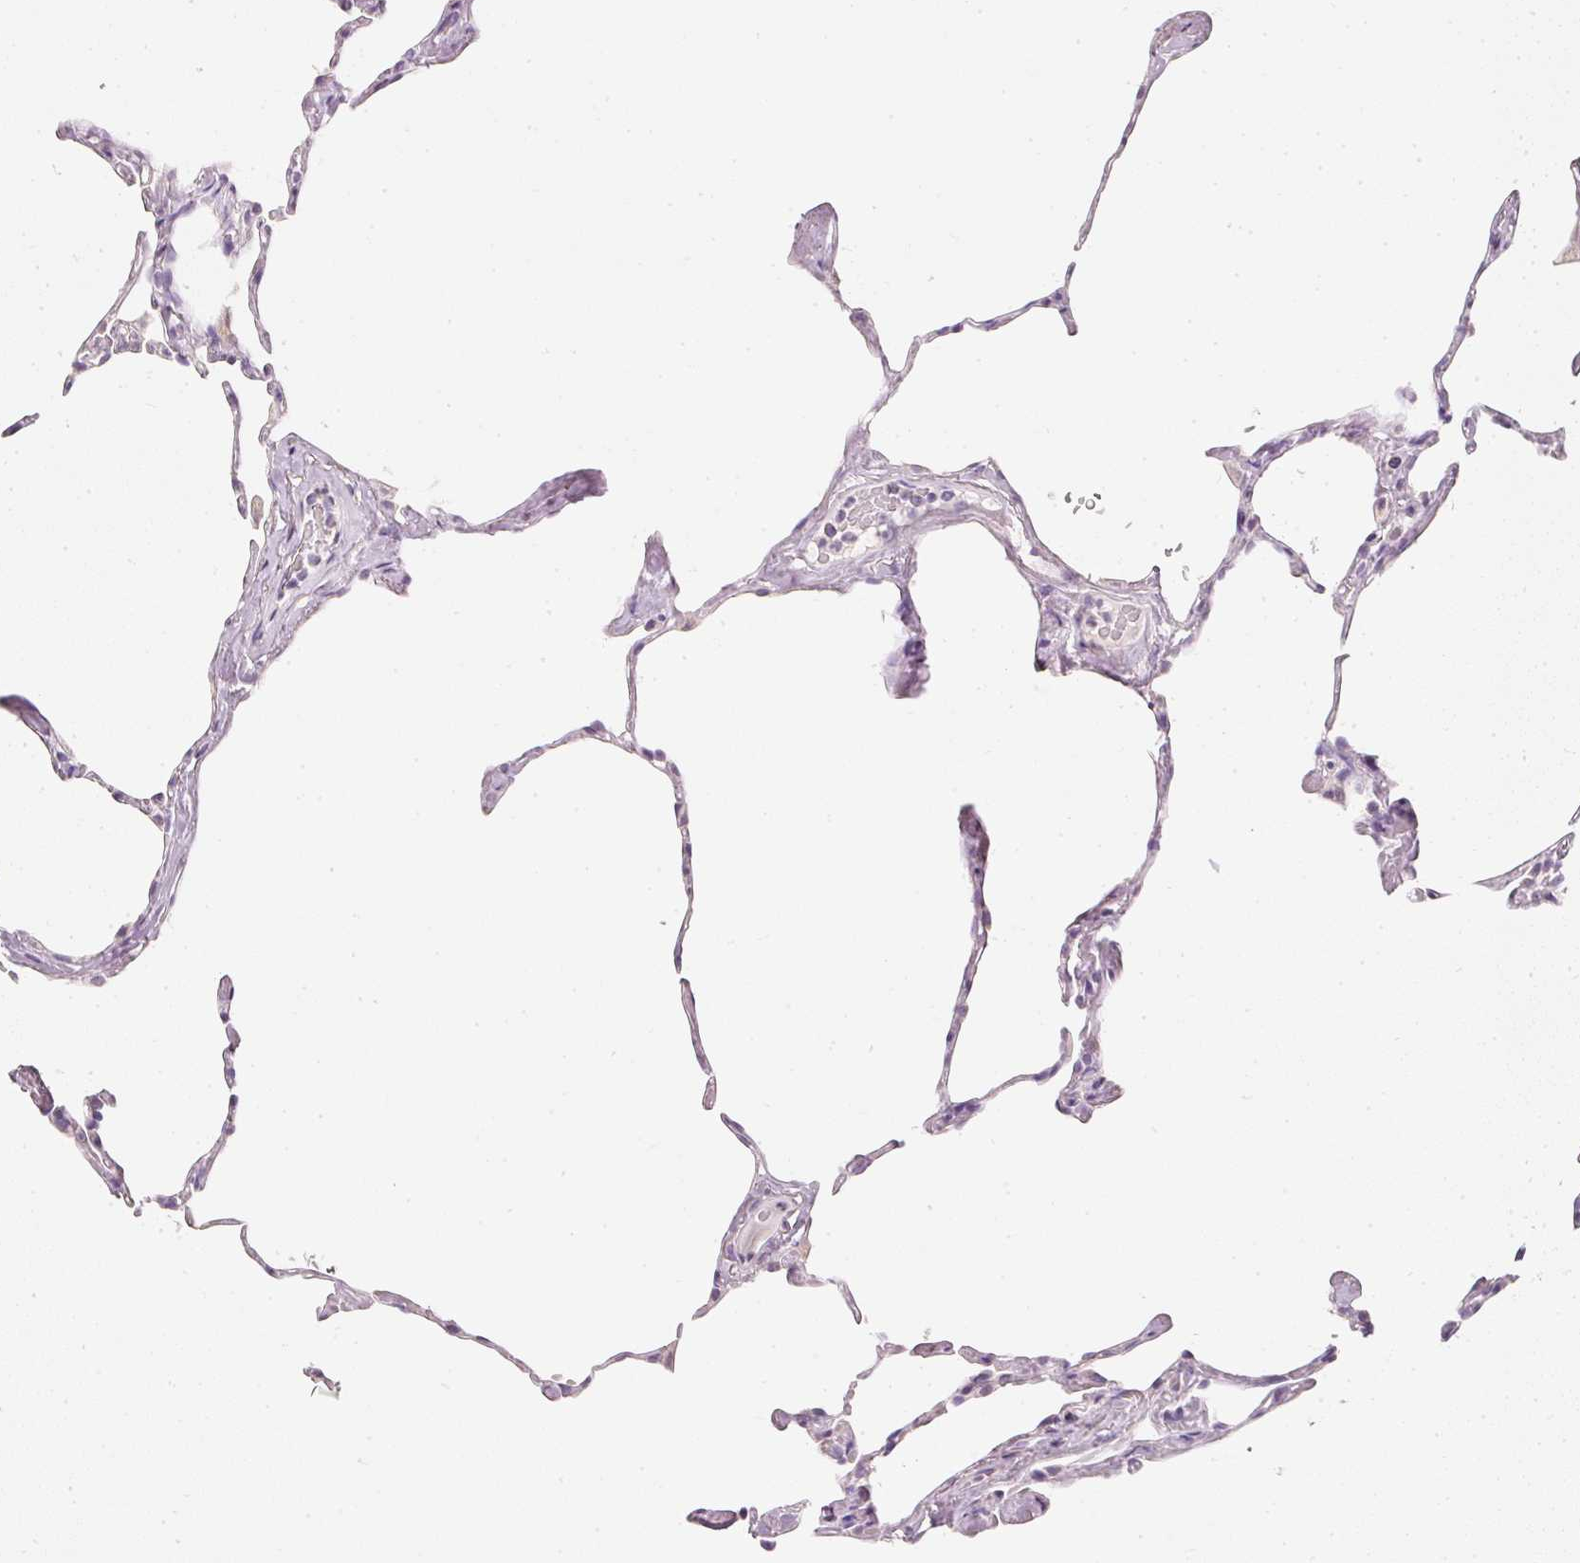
{"staining": {"intensity": "negative", "quantity": "none", "location": "none"}, "tissue": "lung", "cell_type": "Alveolar cells", "image_type": "normal", "snomed": [{"axis": "morphology", "description": "Normal tissue, NOS"}, {"axis": "topography", "description": "Lung"}], "caption": "A micrograph of human lung is negative for staining in alveolar cells. (DAB (3,3'-diaminobenzidine) immunohistochemistry with hematoxylin counter stain).", "gene": "ELAVL3", "patient": {"sex": "male", "age": 65}}